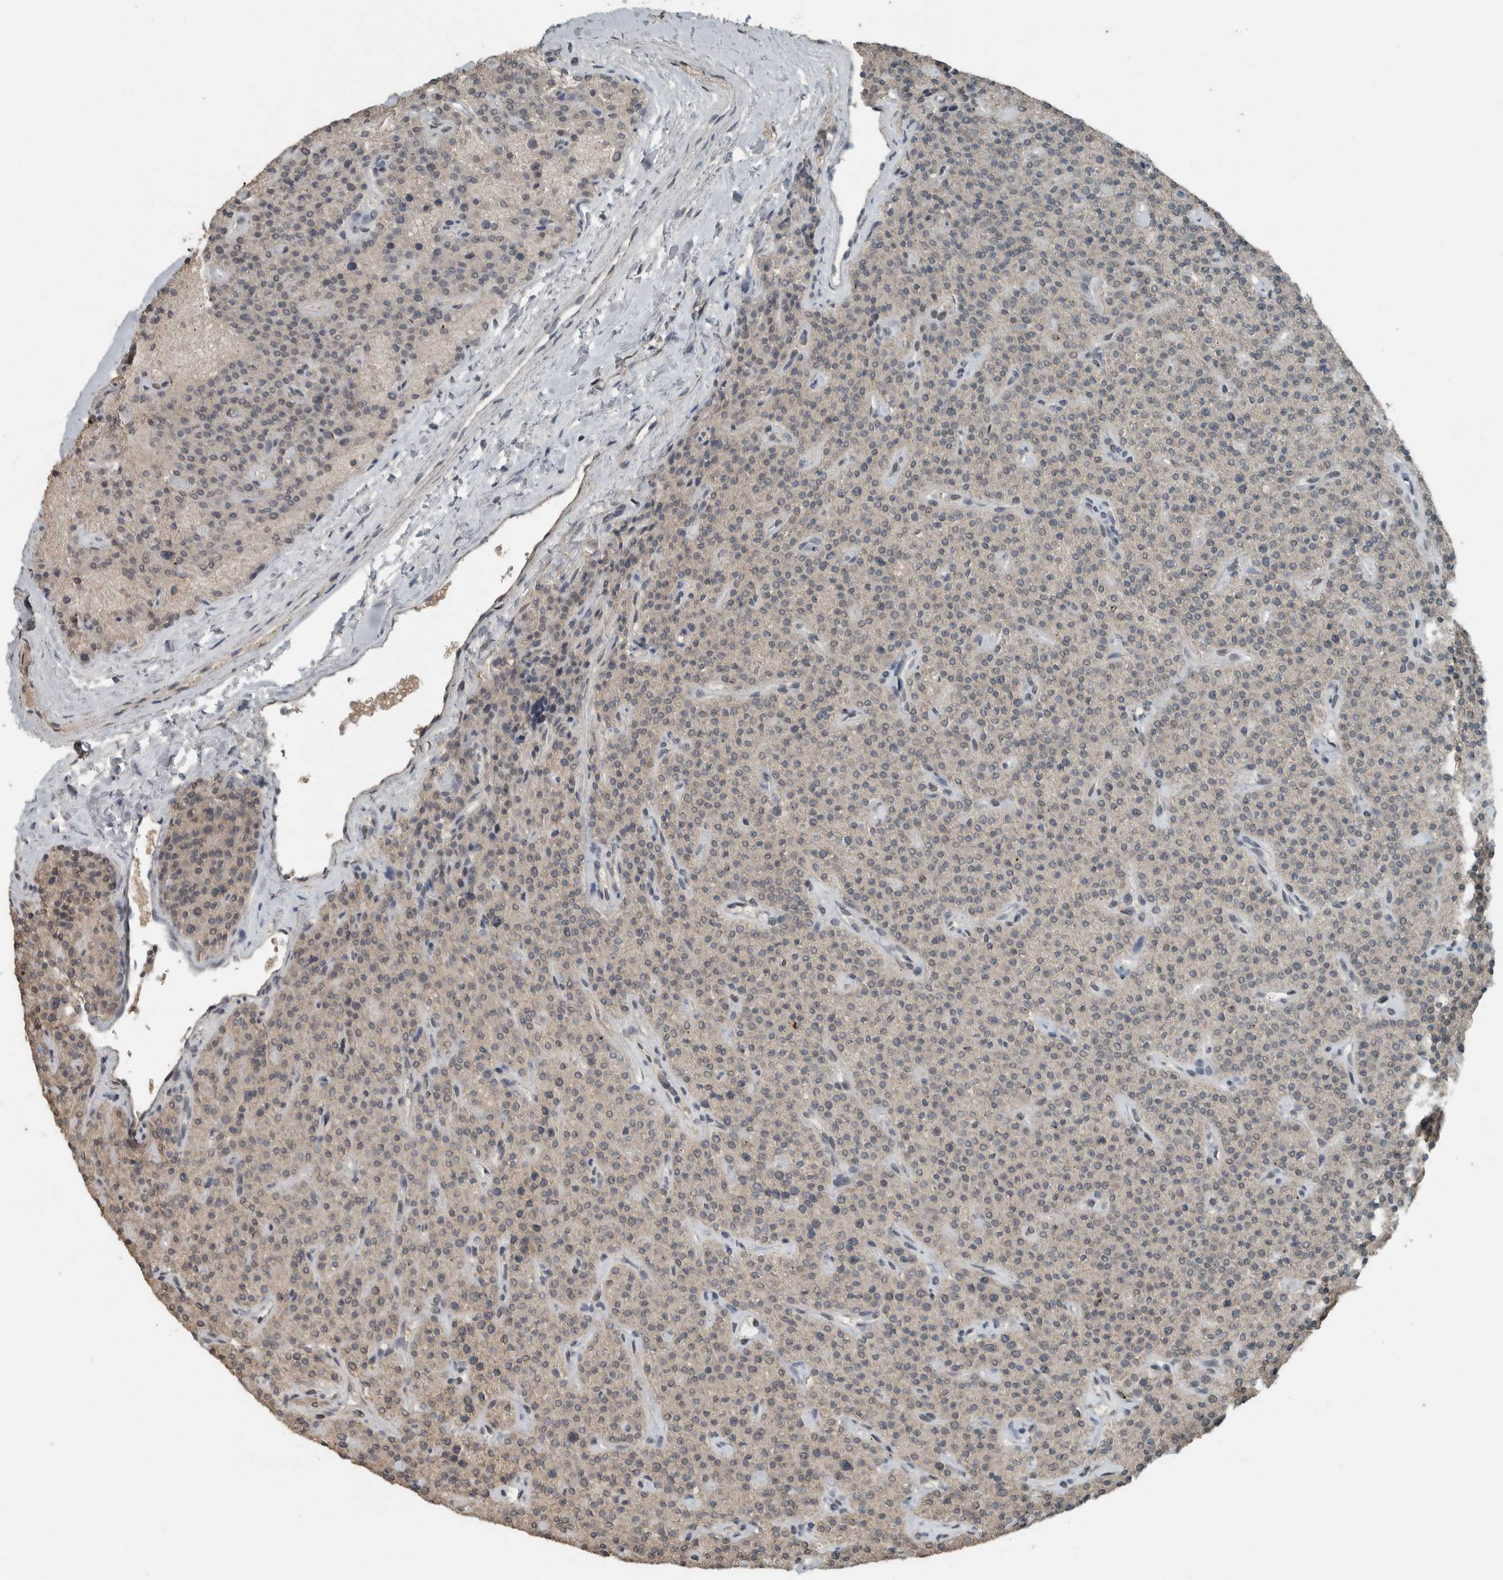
{"staining": {"intensity": "strong", "quantity": "25%-75%", "location": "nuclear"}, "tissue": "parathyroid gland", "cell_type": "Glandular cells", "image_type": "normal", "snomed": [{"axis": "morphology", "description": "Normal tissue, NOS"}, {"axis": "topography", "description": "Parathyroid gland"}], "caption": "This micrograph shows immunohistochemistry staining of unremarkable parathyroid gland, with high strong nuclear staining in approximately 25%-75% of glandular cells.", "gene": "ZNF24", "patient": {"sex": "male", "age": 46}}